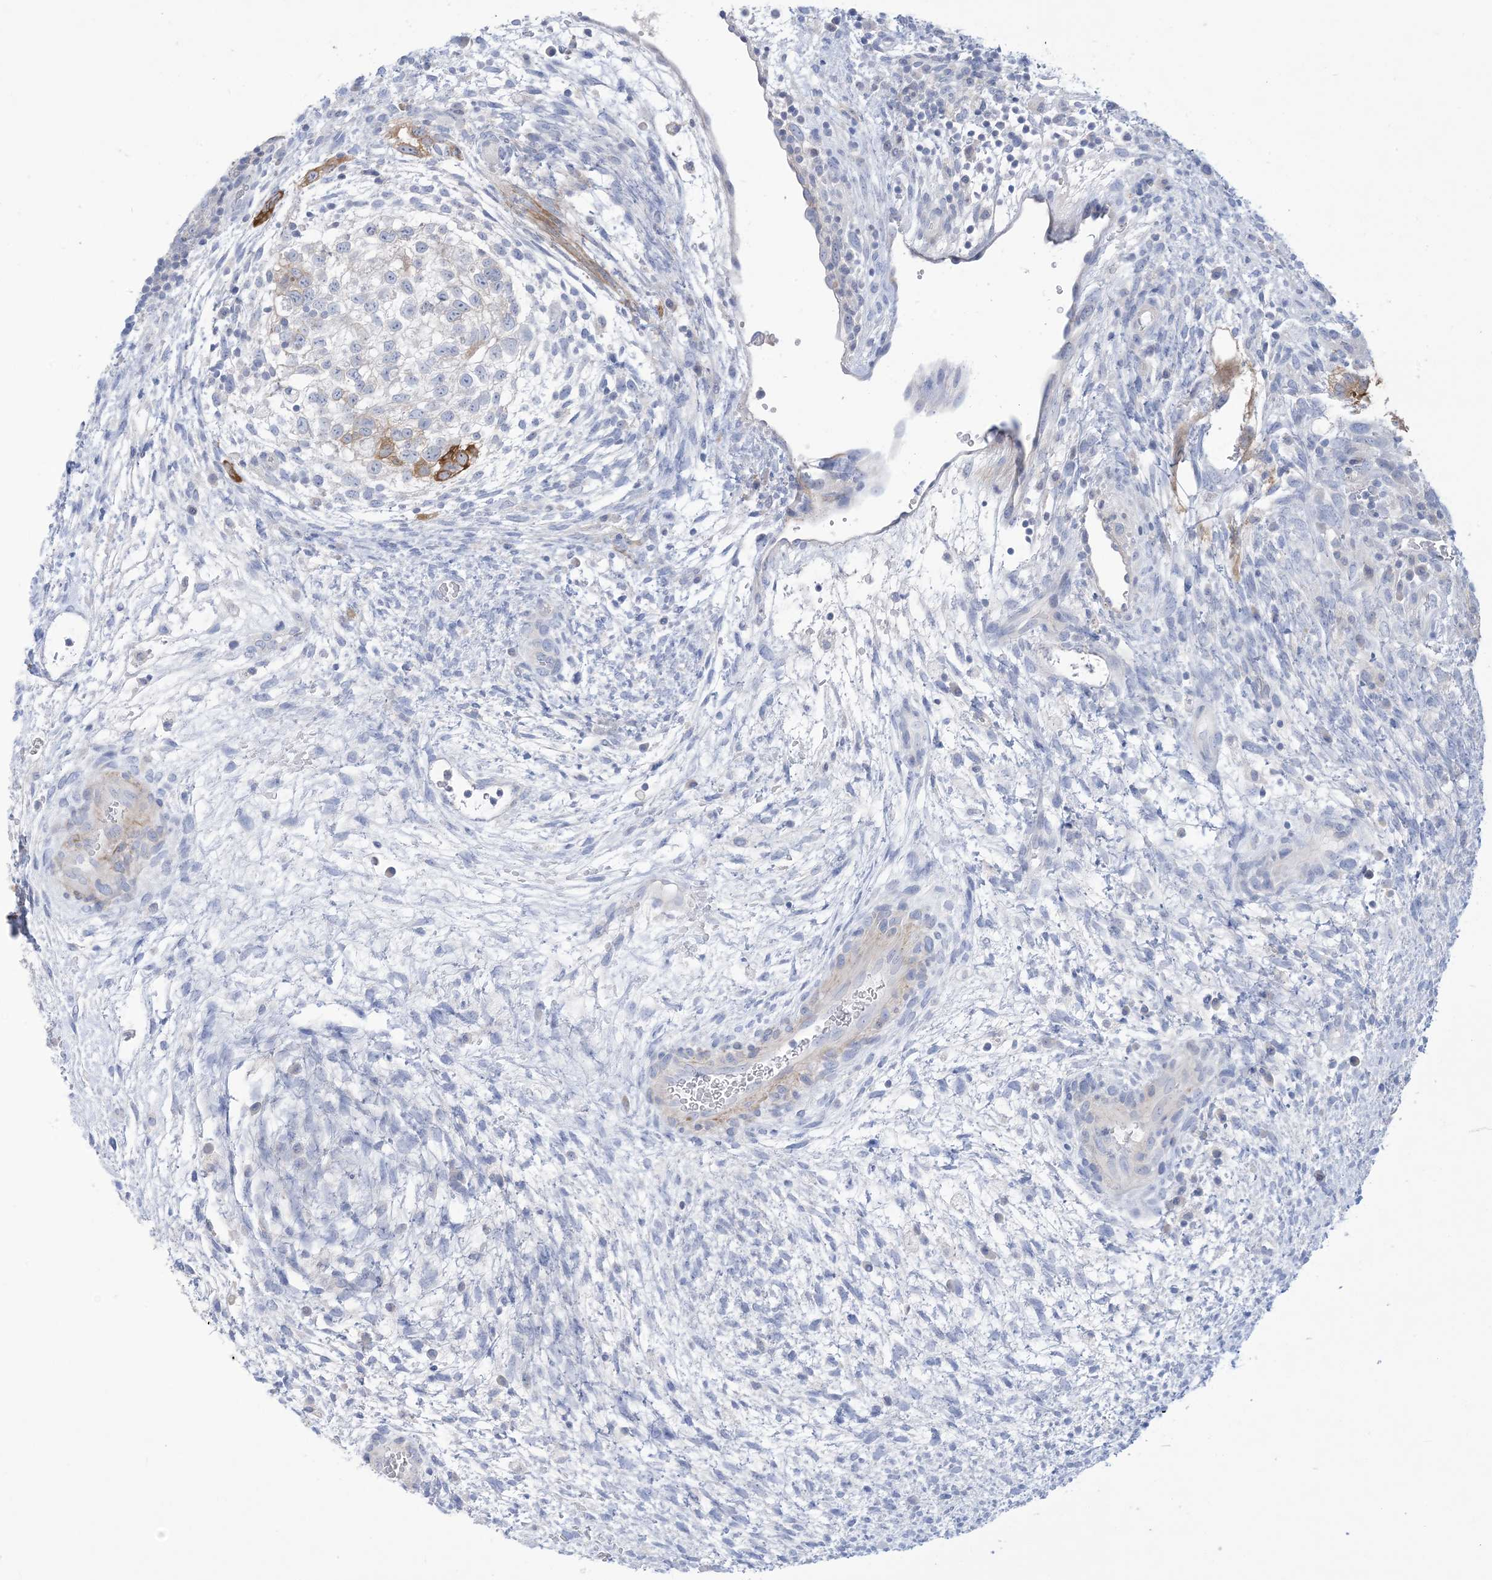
{"staining": {"intensity": "strong", "quantity": "<25%", "location": "cytoplasmic/membranous"}, "tissue": "testis cancer", "cell_type": "Tumor cells", "image_type": "cancer", "snomed": [{"axis": "morphology", "description": "Carcinoma, Embryonal, NOS"}, {"axis": "topography", "description": "Testis"}], "caption": "Immunohistochemical staining of human testis cancer exhibits medium levels of strong cytoplasmic/membranous protein expression in approximately <25% of tumor cells.", "gene": "MARS2", "patient": {"sex": "male", "age": 37}}